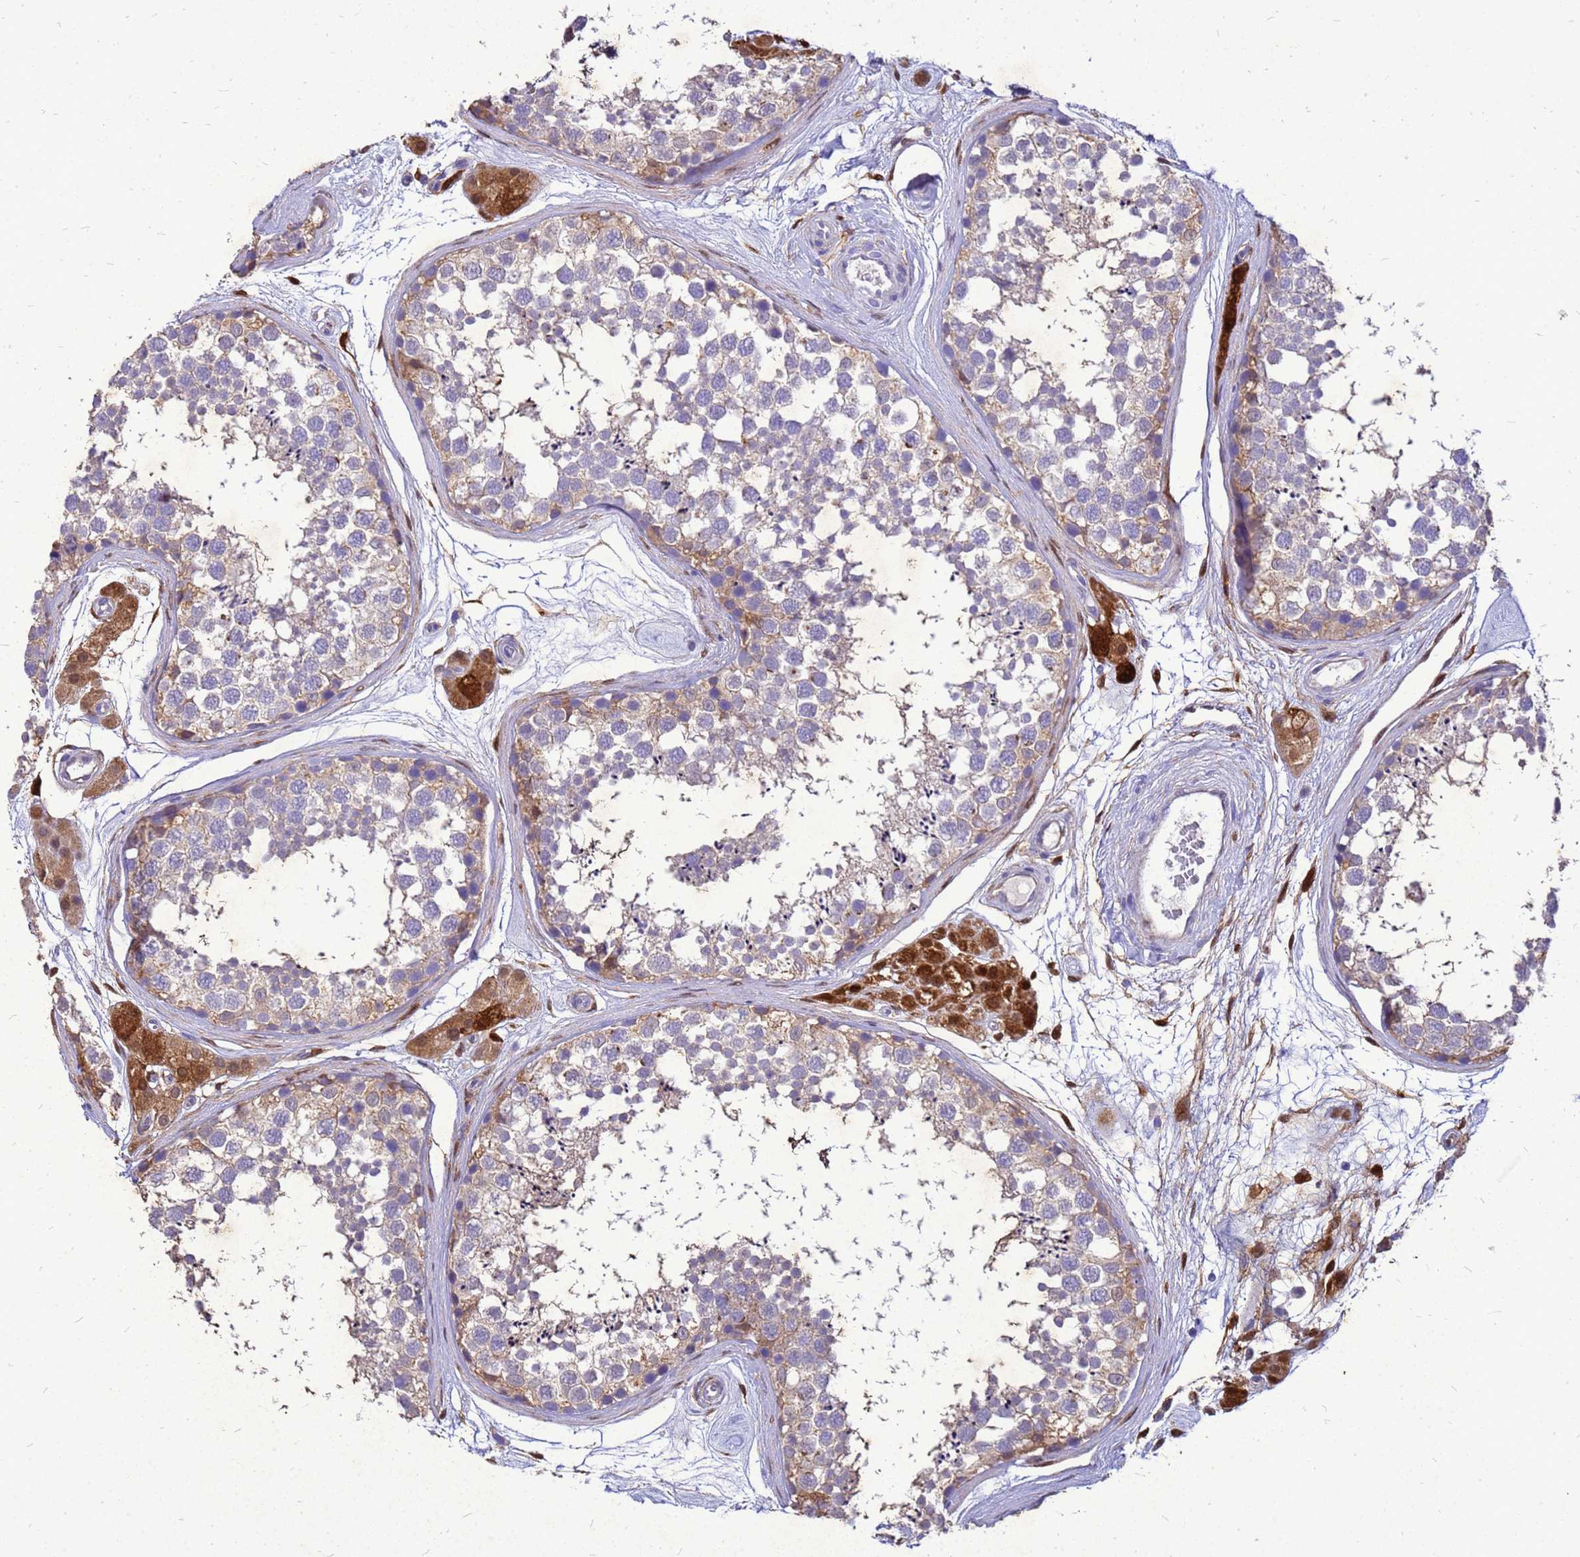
{"staining": {"intensity": "weak", "quantity": "25%-75%", "location": "cytoplasmic/membranous"}, "tissue": "testis", "cell_type": "Cells in seminiferous ducts", "image_type": "normal", "snomed": [{"axis": "morphology", "description": "Normal tissue, NOS"}, {"axis": "topography", "description": "Testis"}], "caption": "Testis stained with immunohistochemistry reveals weak cytoplasmic/membranous staining in about 25%-75% of cells in seminiferous ducts. The staining was performed using DAB (3,3'-diaminobenzidine) to visualize the protein expression in brown, while the nuclei were stained in blue with hematoxylin (Magnification: 20x).", "gene": "AKR1C1", "patient": {"sex": "male", "age": 56}}